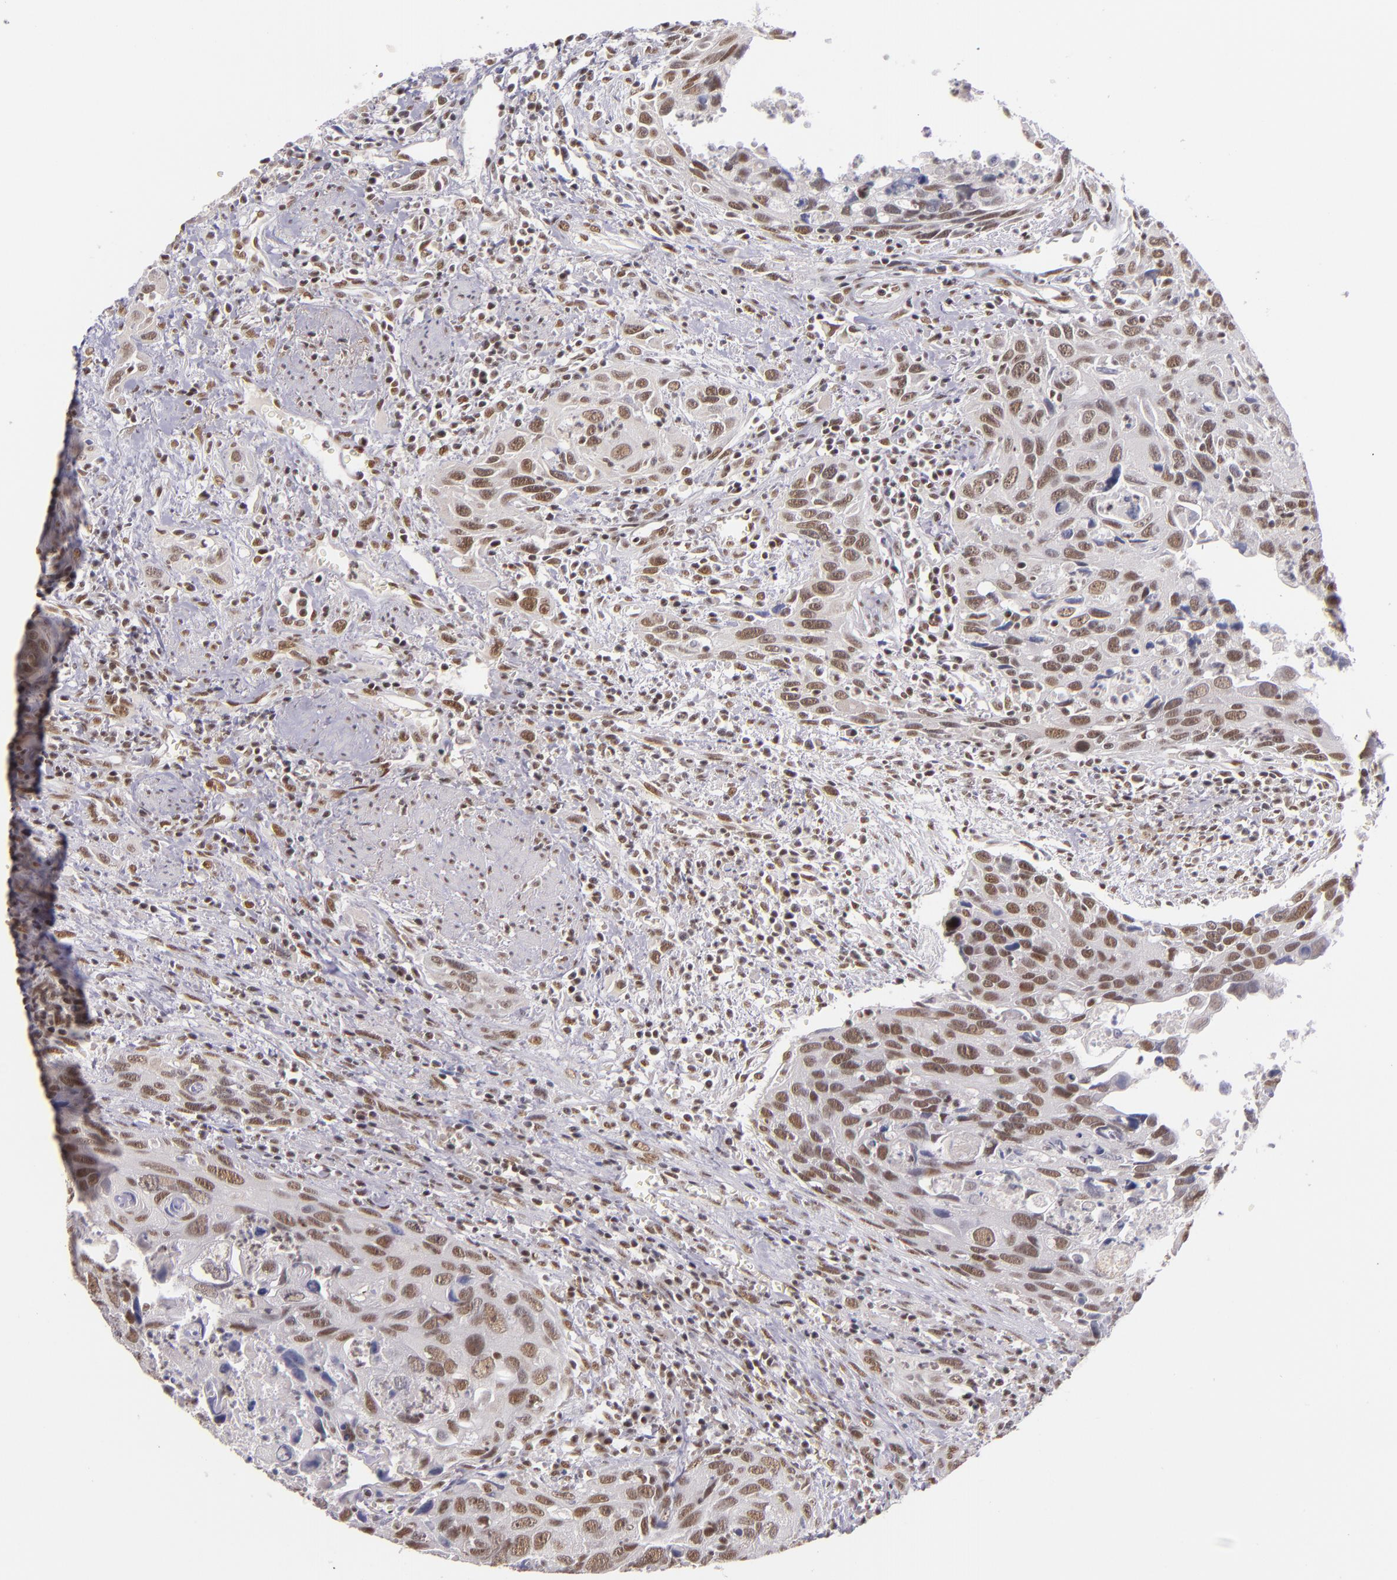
{"staining": {"intensity": "moderate", "quantity": ">75%", "location": "nuclear"}, "tissue": "urothelial cancer", "cell_type": "Tumor cells", "image_type": "cancer", "snomed": [{"axis": "morphology", "description": "Urothelial carcinoma, High grade"}, {"axis": "topography", "description": "Urinary bladder"}], "caption": "High-grade urothelial carcinoma stained with a protein marker displays moderate staining in tumor cells.", "gene": "ZNF148", "patient": {"sex": "male", "age": 71}}